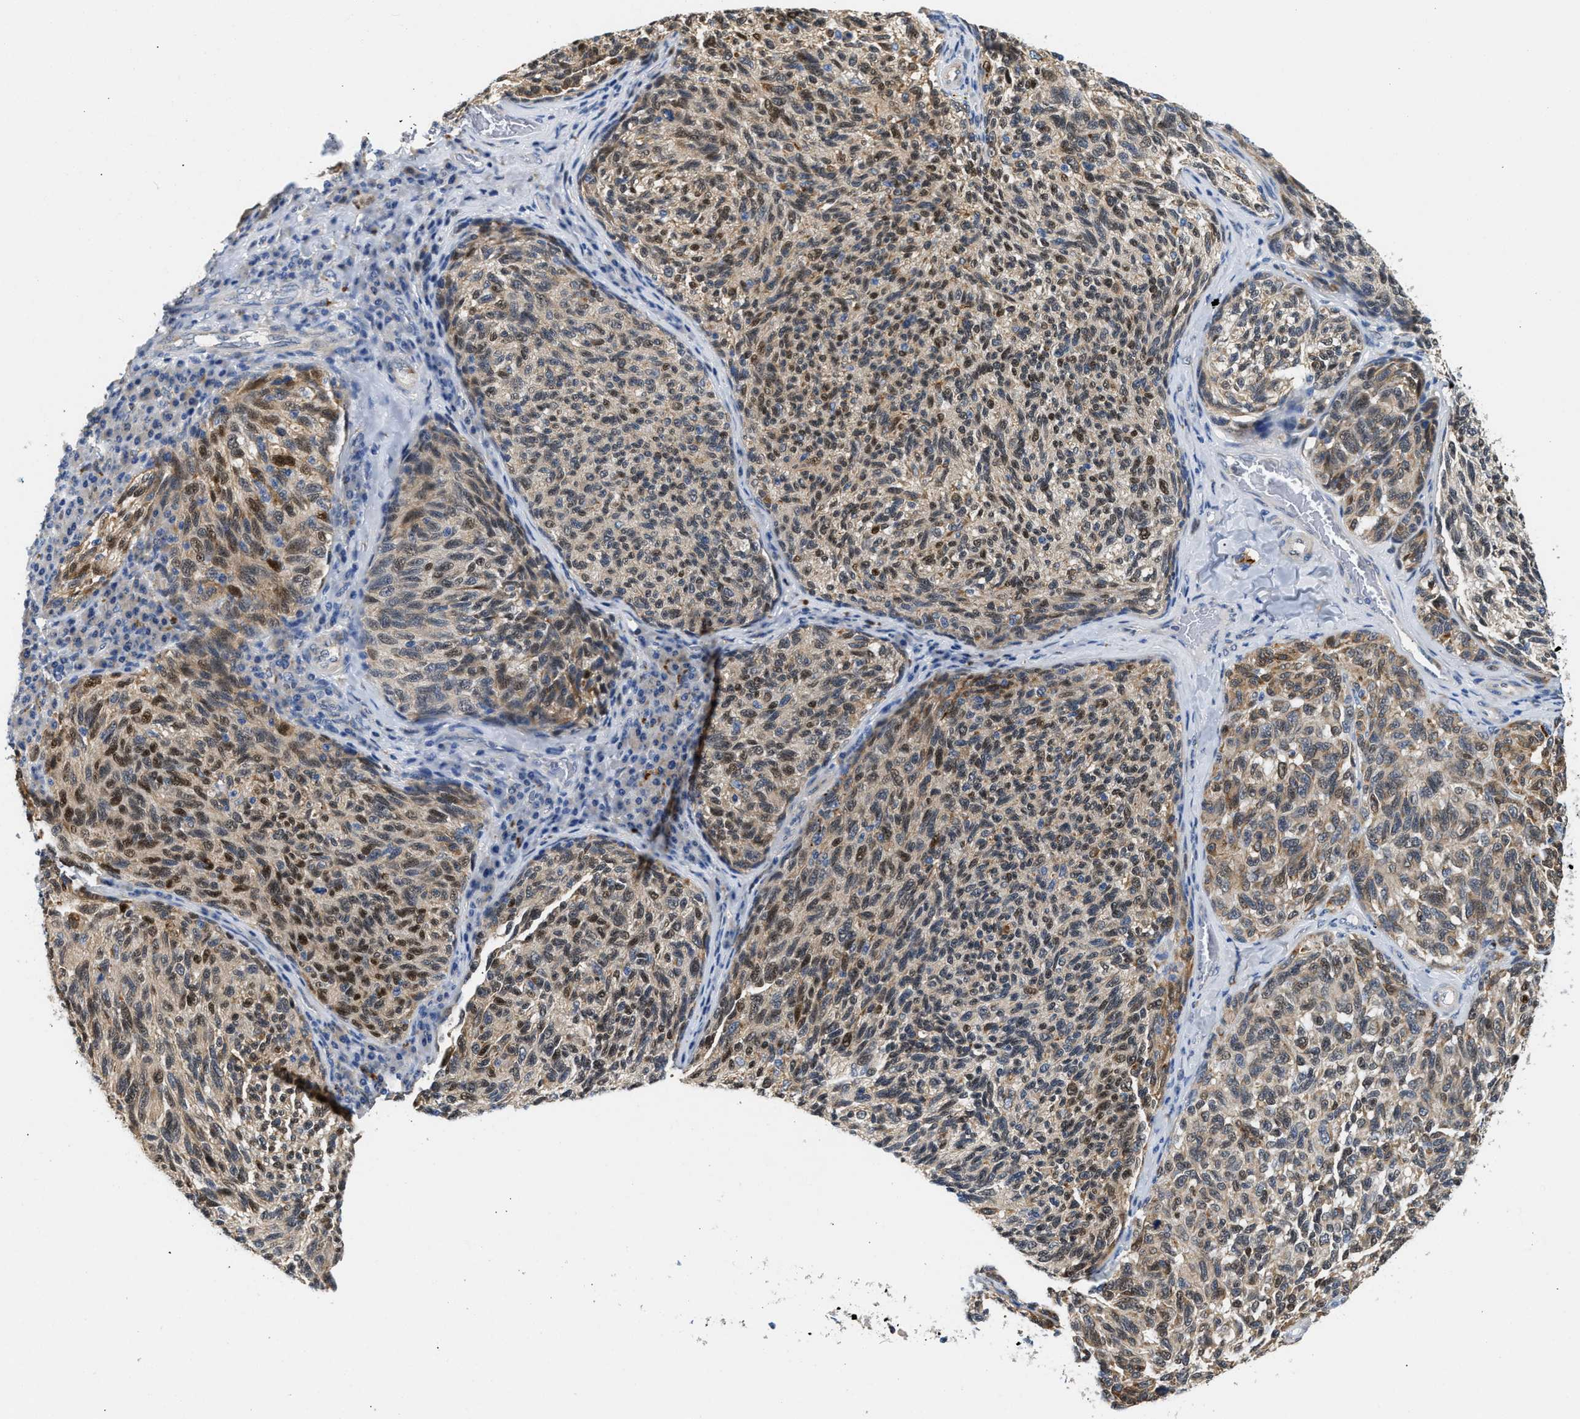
{"staining": {"intensity": "moderate", "quantity": ">75%", "location": "cytoplasmic/membranous"}, "tissue": "melanoma", "cell_type": "Tumor cells", "image_type": "cancer", "snomed": [{"axis": "morphology", "description": "Malignant melanoma, NOS"}, {"axis": "topography", "description": "Skin"}], "caption": "A brown stain labels moderate cytoplasmic/membranous expression of a protein in human melanoma tumor cells.", "gene": "PPM1L", "patient": {"sex": "female", "age": 73}}